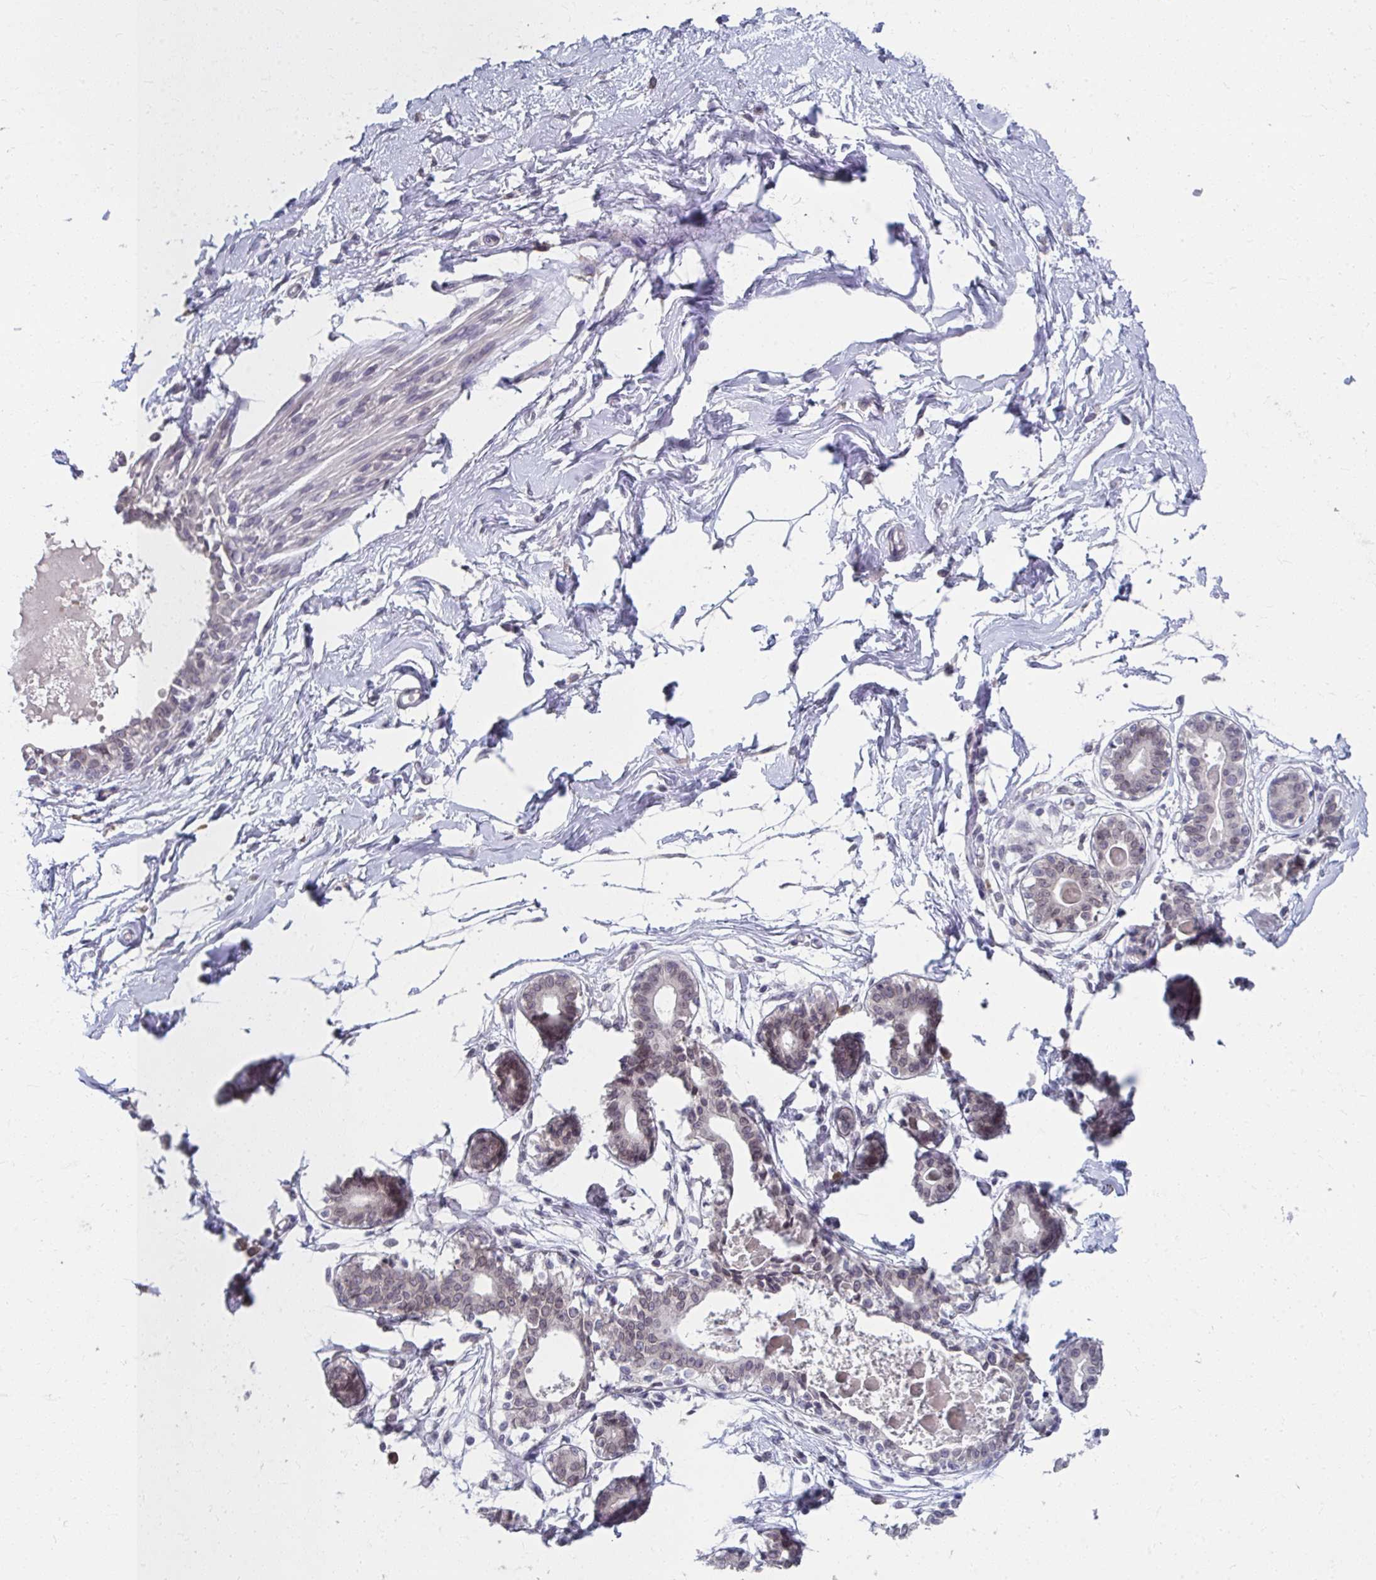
{"staining": {"intensity": "negative", "quantity": "none", "location": "none"}, "tissue": "breast", "cell_type": "Adipocytes", "image_type": "normal", "snomed": [{"axis": "morphology", "description": "Normal tissue, NOS"}, {"axis": "topography", "description": "Breast"}], "caption": "Immunohistochemical staining of unremarkable breast shows no significant expression in adipocytes.", "gene": "NUP133", "patient": {"sex": "female", "age": 45}}